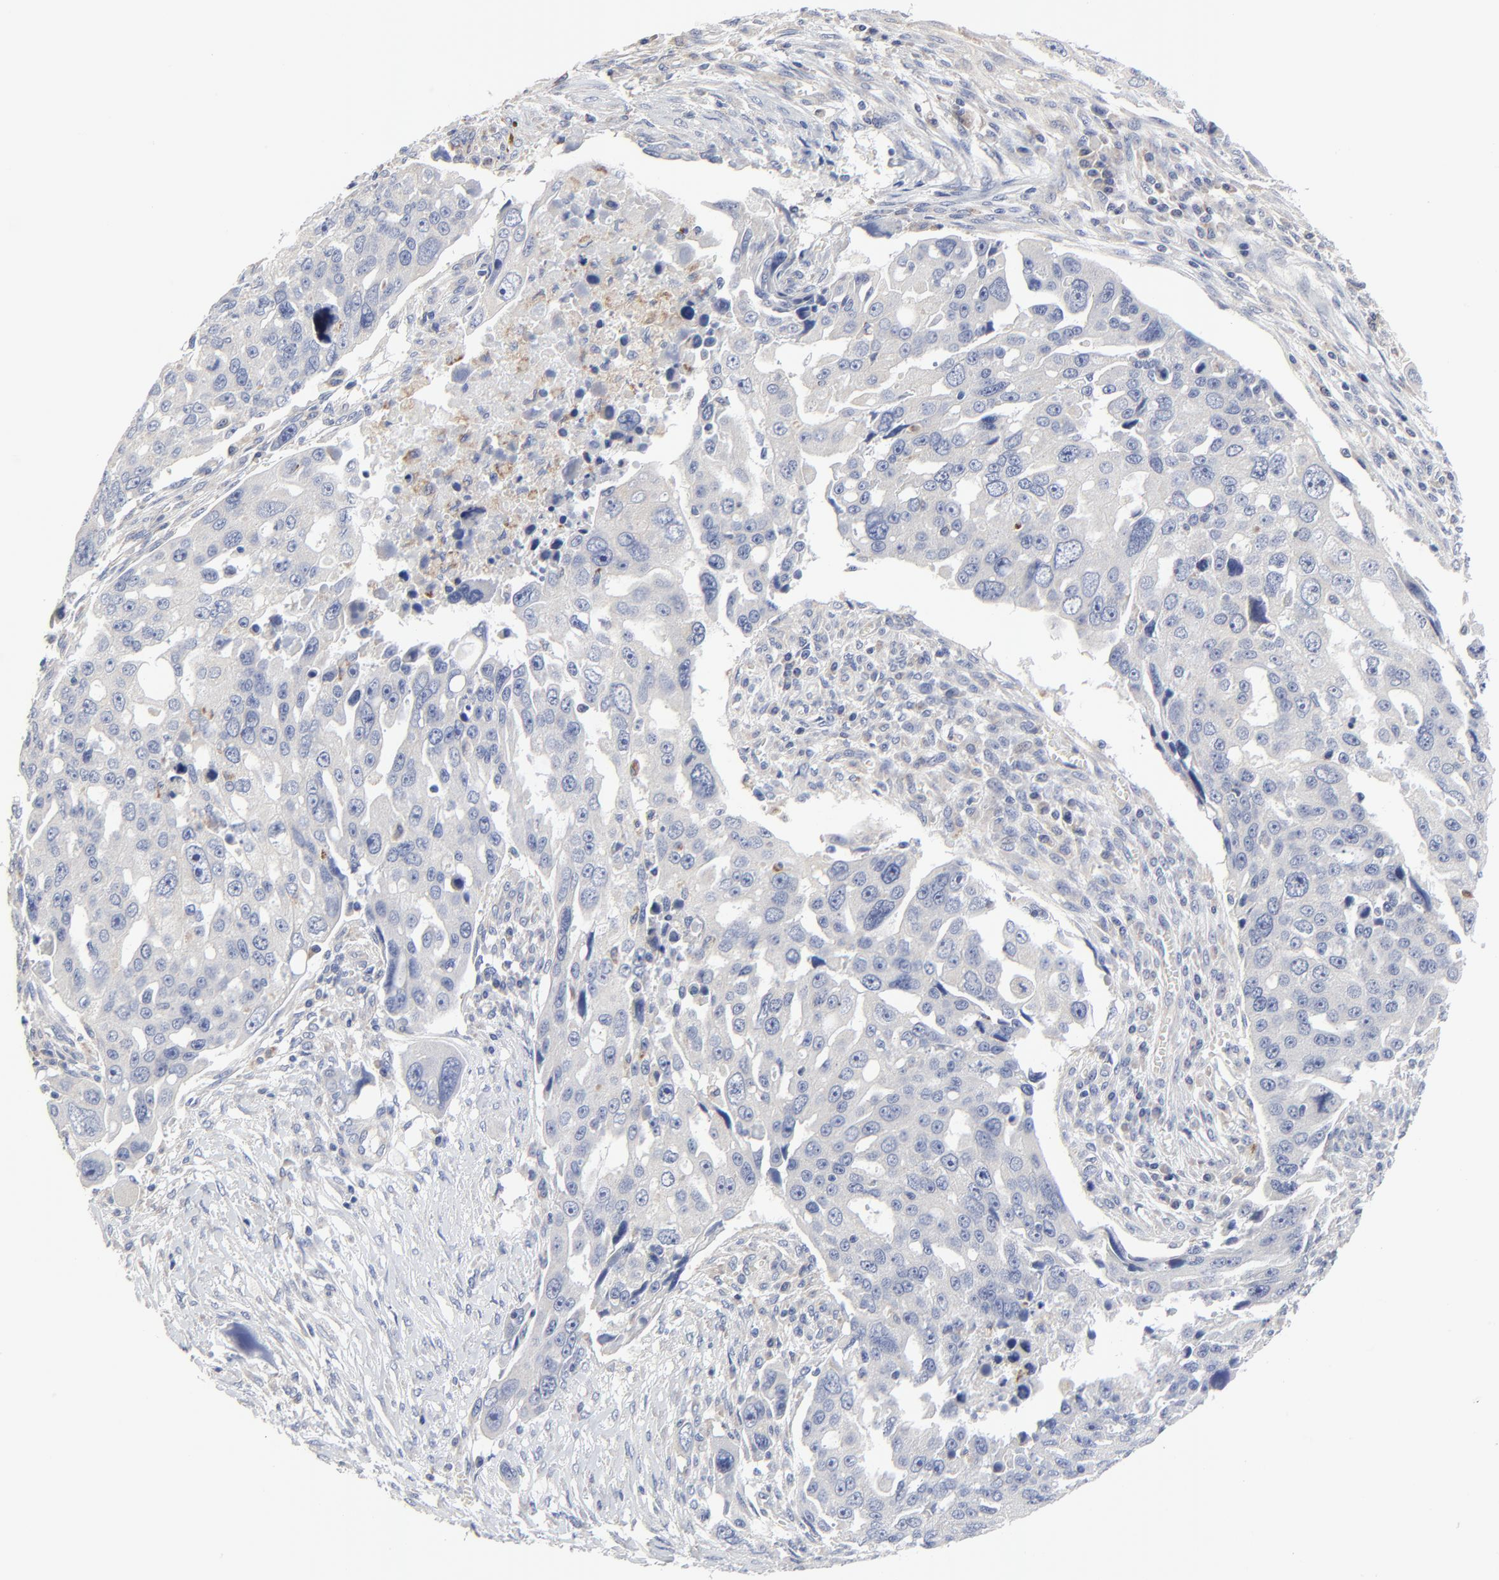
{"staining": {"intensity": "moderate", "quantity": "<25%", "location": "cytoplasmic/membranous"}, "tissue": "ovarian cancer", "cell_type": "Tumor cells", "image_type": "cancer", "snomed": [{"axis": "morphology", "description": "Carcinoma, endometroid"}, {"axis": "topography", "description": "Ovary"}], "caption": "Immunohistochemistry (IHC) (DAB (3,3'-diaminobenzidine)) staining of ovarian endometroid carcinoma demonstrates moderate cytoplasmic/membranous protein positivity in approximately <25% of tumor cells.", "gene": "DHRSX", "patient": {"sex": "female", "age": 75}}